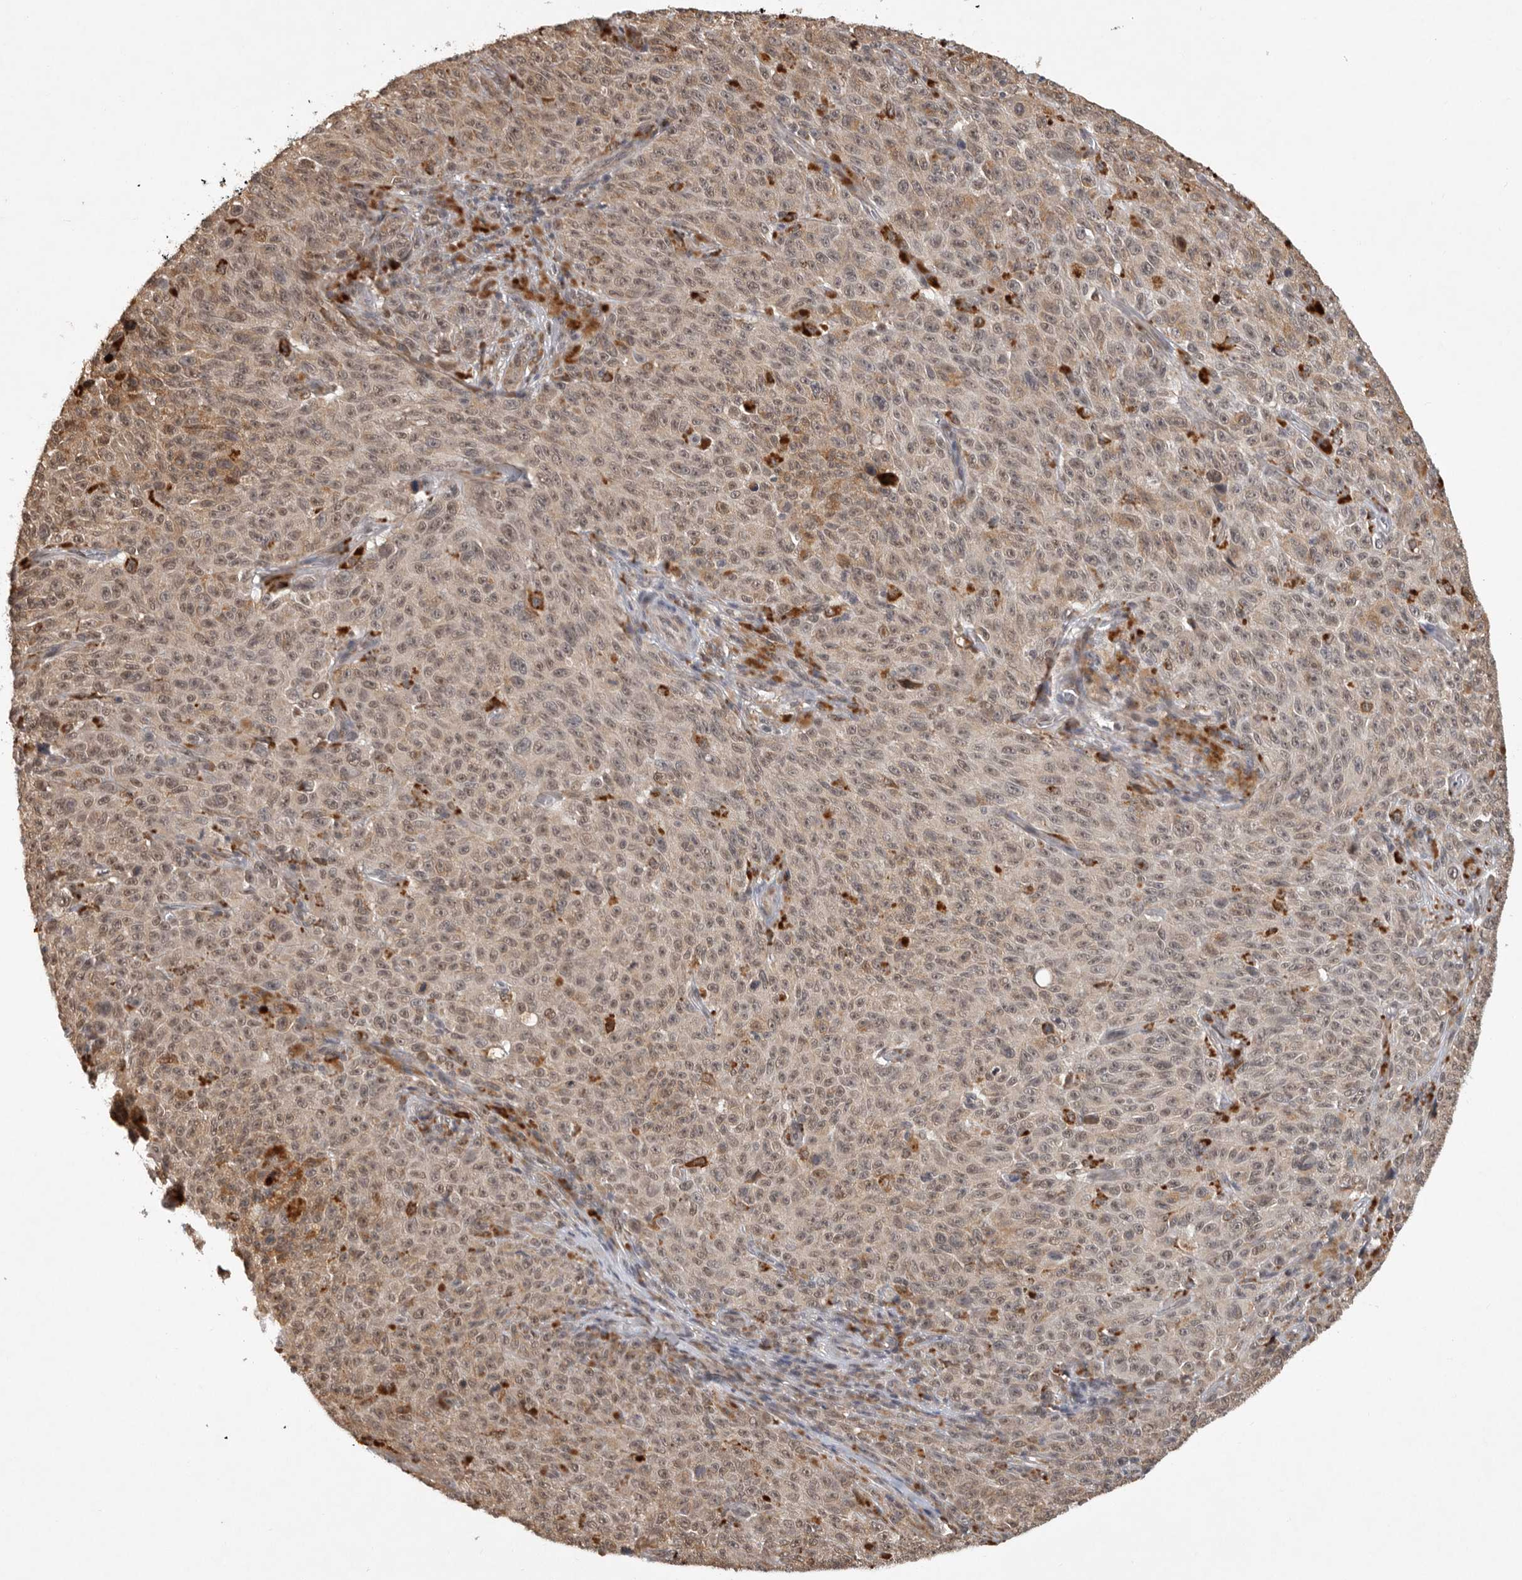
{"staining": {"intensity": "weak", "quantity": ">75%", "location": "cytoplasmic/membranous,nuclear"}, "tissue": "melanoma", "cell_type": "Tumor cells", "image_type": "cancer", "snomed": [{"axis": "morphology", "description": "Malignant melanoma, NOS"}, {"axis": "topography", "description": "Skin"}], "caption": "Human malignant melanoma stained with a brown dye displays weak cytoplasmic/membranous and nuclear positive staining in about >75% of tumor cells.", "gene": "ZNF83", "patient": {"sex": "female", "age": 82}}